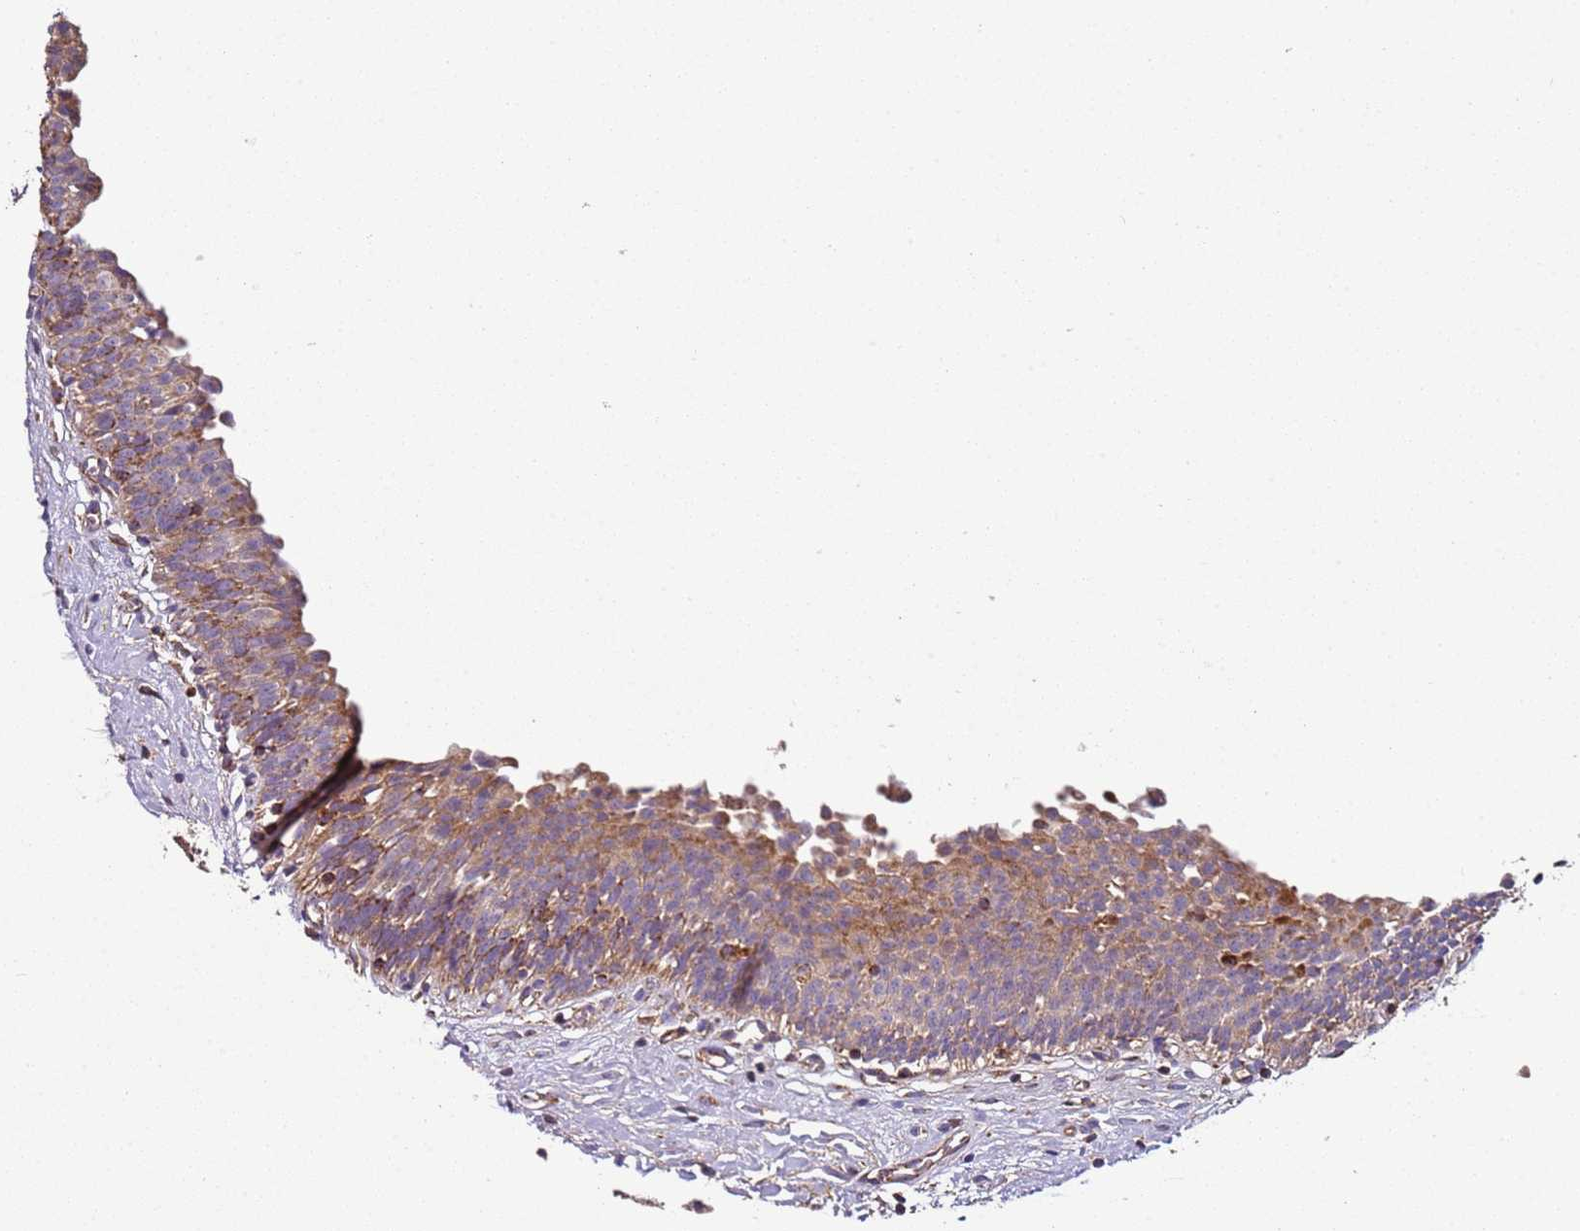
{"staining": {"intensity": "moderate", "quantity": "25%-75%", "location": "cytoplasmic/membranous"}, "tissue": "urinary bladder", "cell_type": "Urothelial cells", "image_type": "normal", "snomed": [{"axis": "morphology", "description": "Normal tissue, NOS"}, {"axis": "topography", "description": "Urinary bladder"}], "caption": "Immunohistochemistry (IHC) micrograph of benign urinary bladder stained for a protein (brown), which displays medium levels of moderate cytoplasmic/membranous positivity in approximately 25%-75% of urothelial cells.", "gene": "RMND5A", "patient": {"sex": "male", "age": 51}}